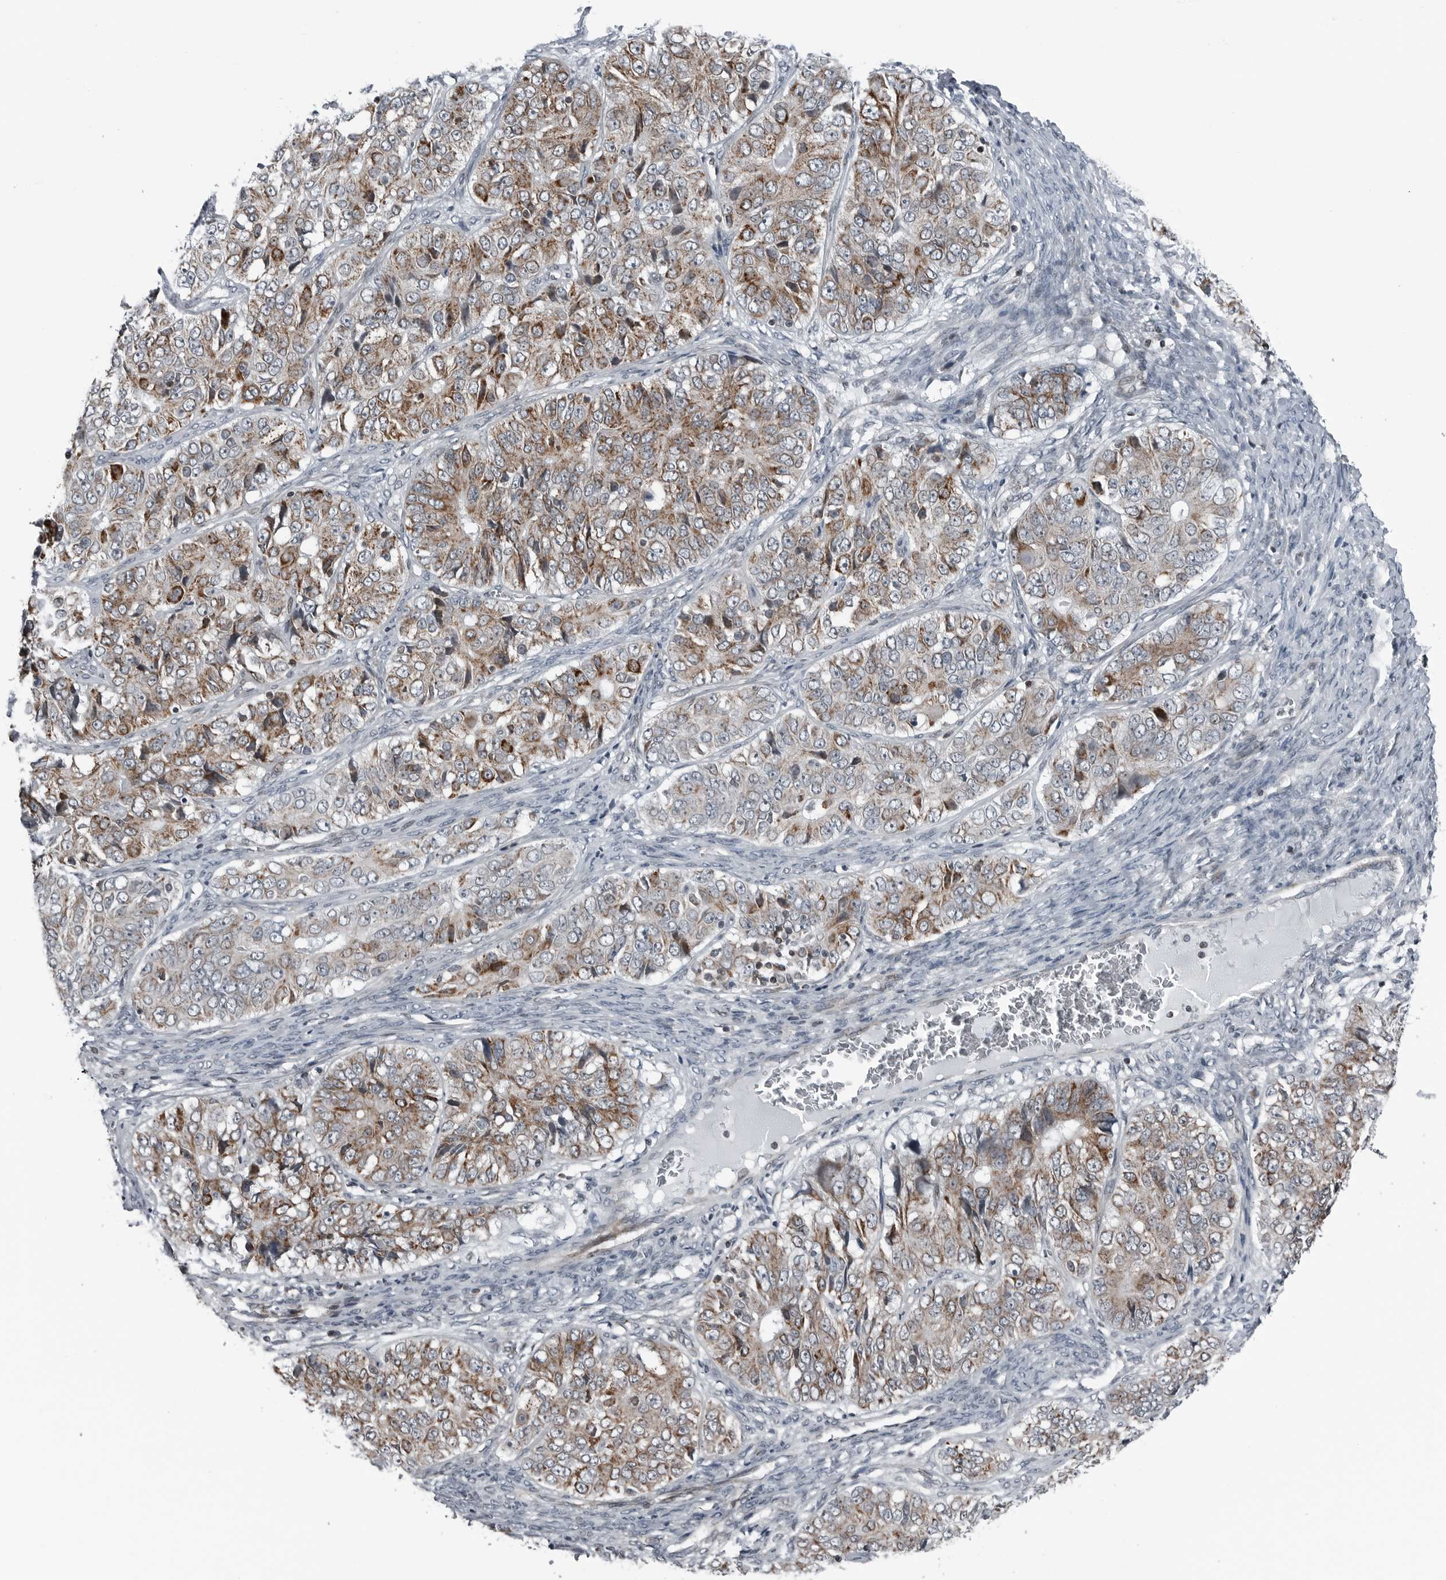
{"staining": {"intensity": "moderate", "quantity": ">75%", "location": "cytoplasmic/membranous"}, "tissue": "ovarian cancer", "cell_type": "Tumor cells", "image_type": "cancer", "snomed": [{"axis": "morphology", "description": "Carcinoma, endometroid"}, {"axis": "topography", "description": "Ovary"}], "caption": "A micrograph showing moderate cytoplasmic/membranous expression in approximately >75% of tumor cells in endometroid carcinoma (ovarian), as visualized by brown immunohistochemical staining.", "gene": "GAK", "patient": {"sex": "female", "age": 51}}